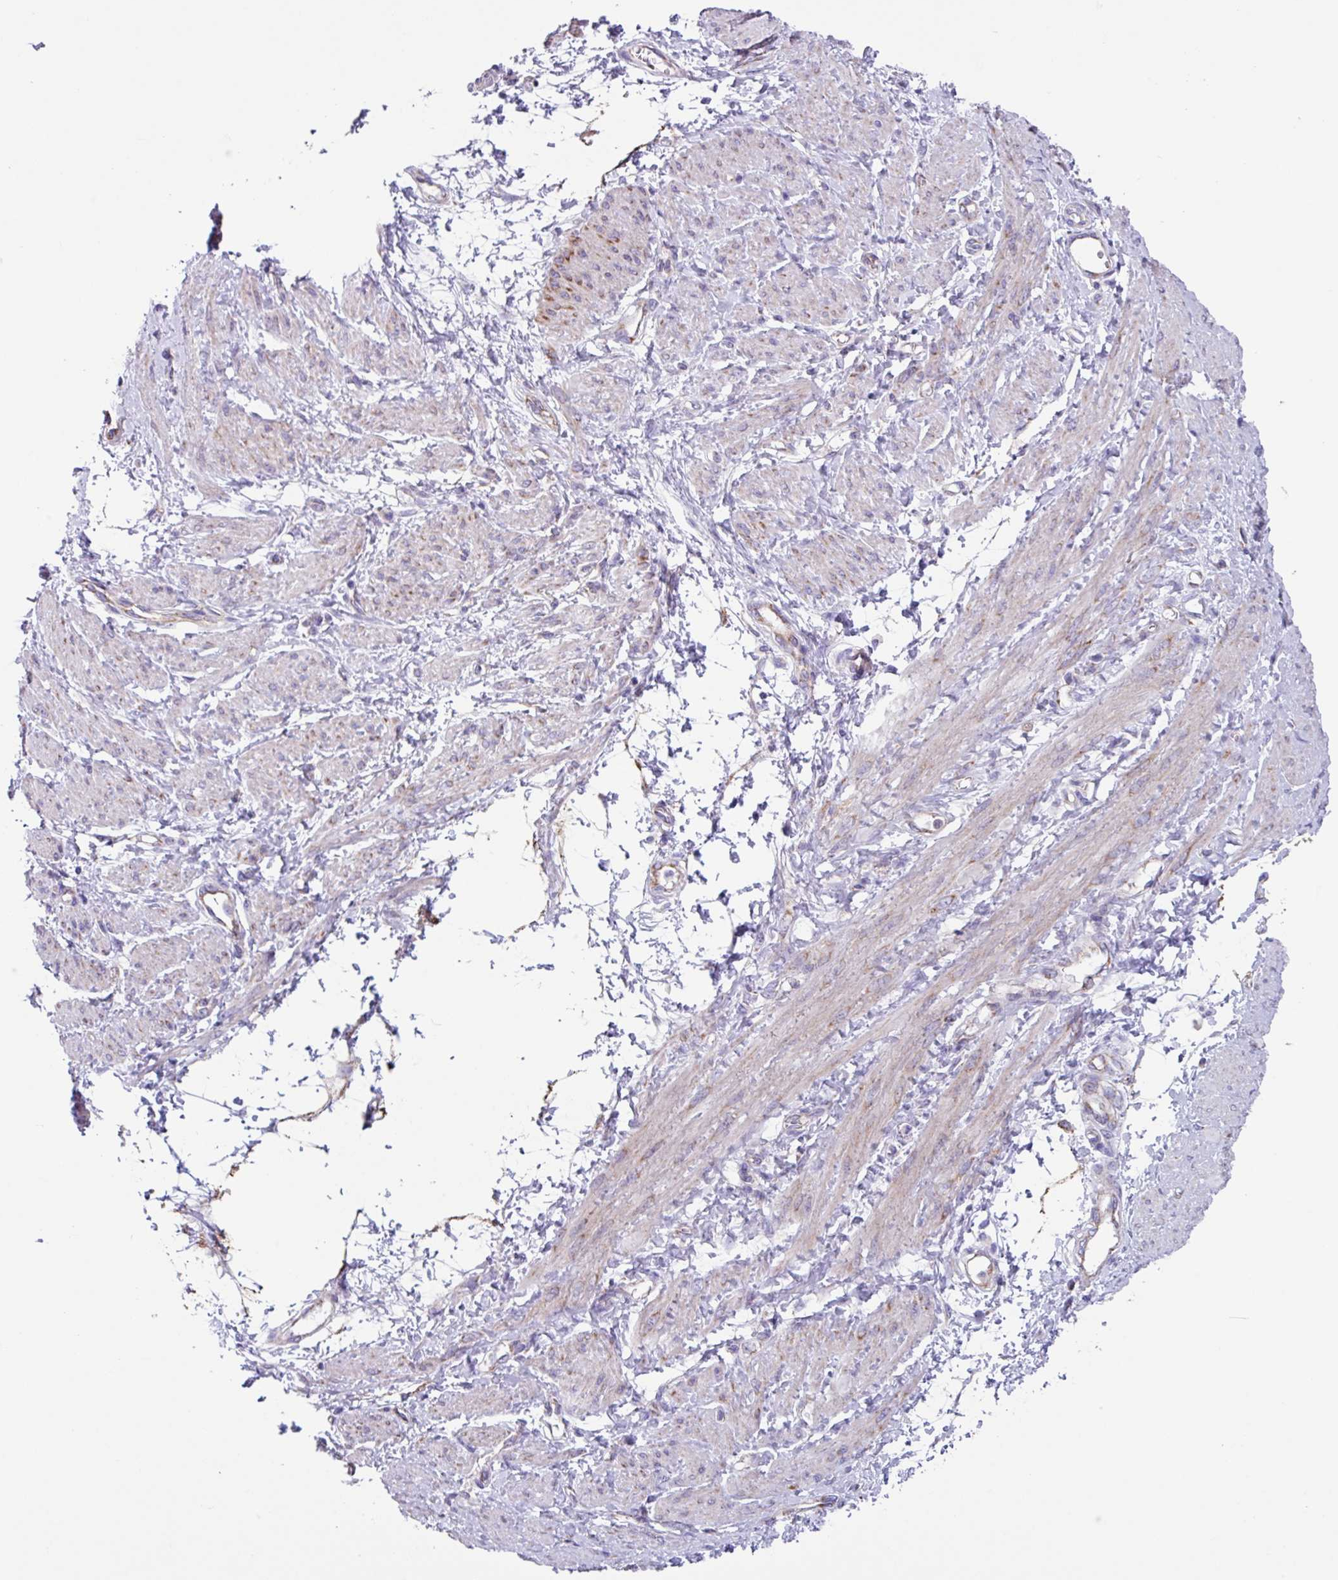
{"staining": {"intensity": "moderate", "quantity": "<25%", "location": "cytoplasmic/membranous"}, "tissue": "smooth muscle", "cell_type": "Smooth muscle cells", "image_type": "normal", "snomed": [{"axis": "morphology", "description": "Normal tissue, NOS"}, {"axis": "topography", "description": "Smooth muscle"}, {"axis": "topography", "description": "Uterus"}], "caption": "Immunohistochemical staining of unremarkable human smooth muscle demonstrates low levels of moderate cytoplasmic/membranous expression in approximately <25% of smooth muscle cells. The protein is stained brown, and the nuclei are stained in blue (DAB (3,3'-diaminobenzidine) IHC with brightfield microscopy, high magnification).", "gene": "OTULIN", "patient": {"sex": "female", "age": 39}}